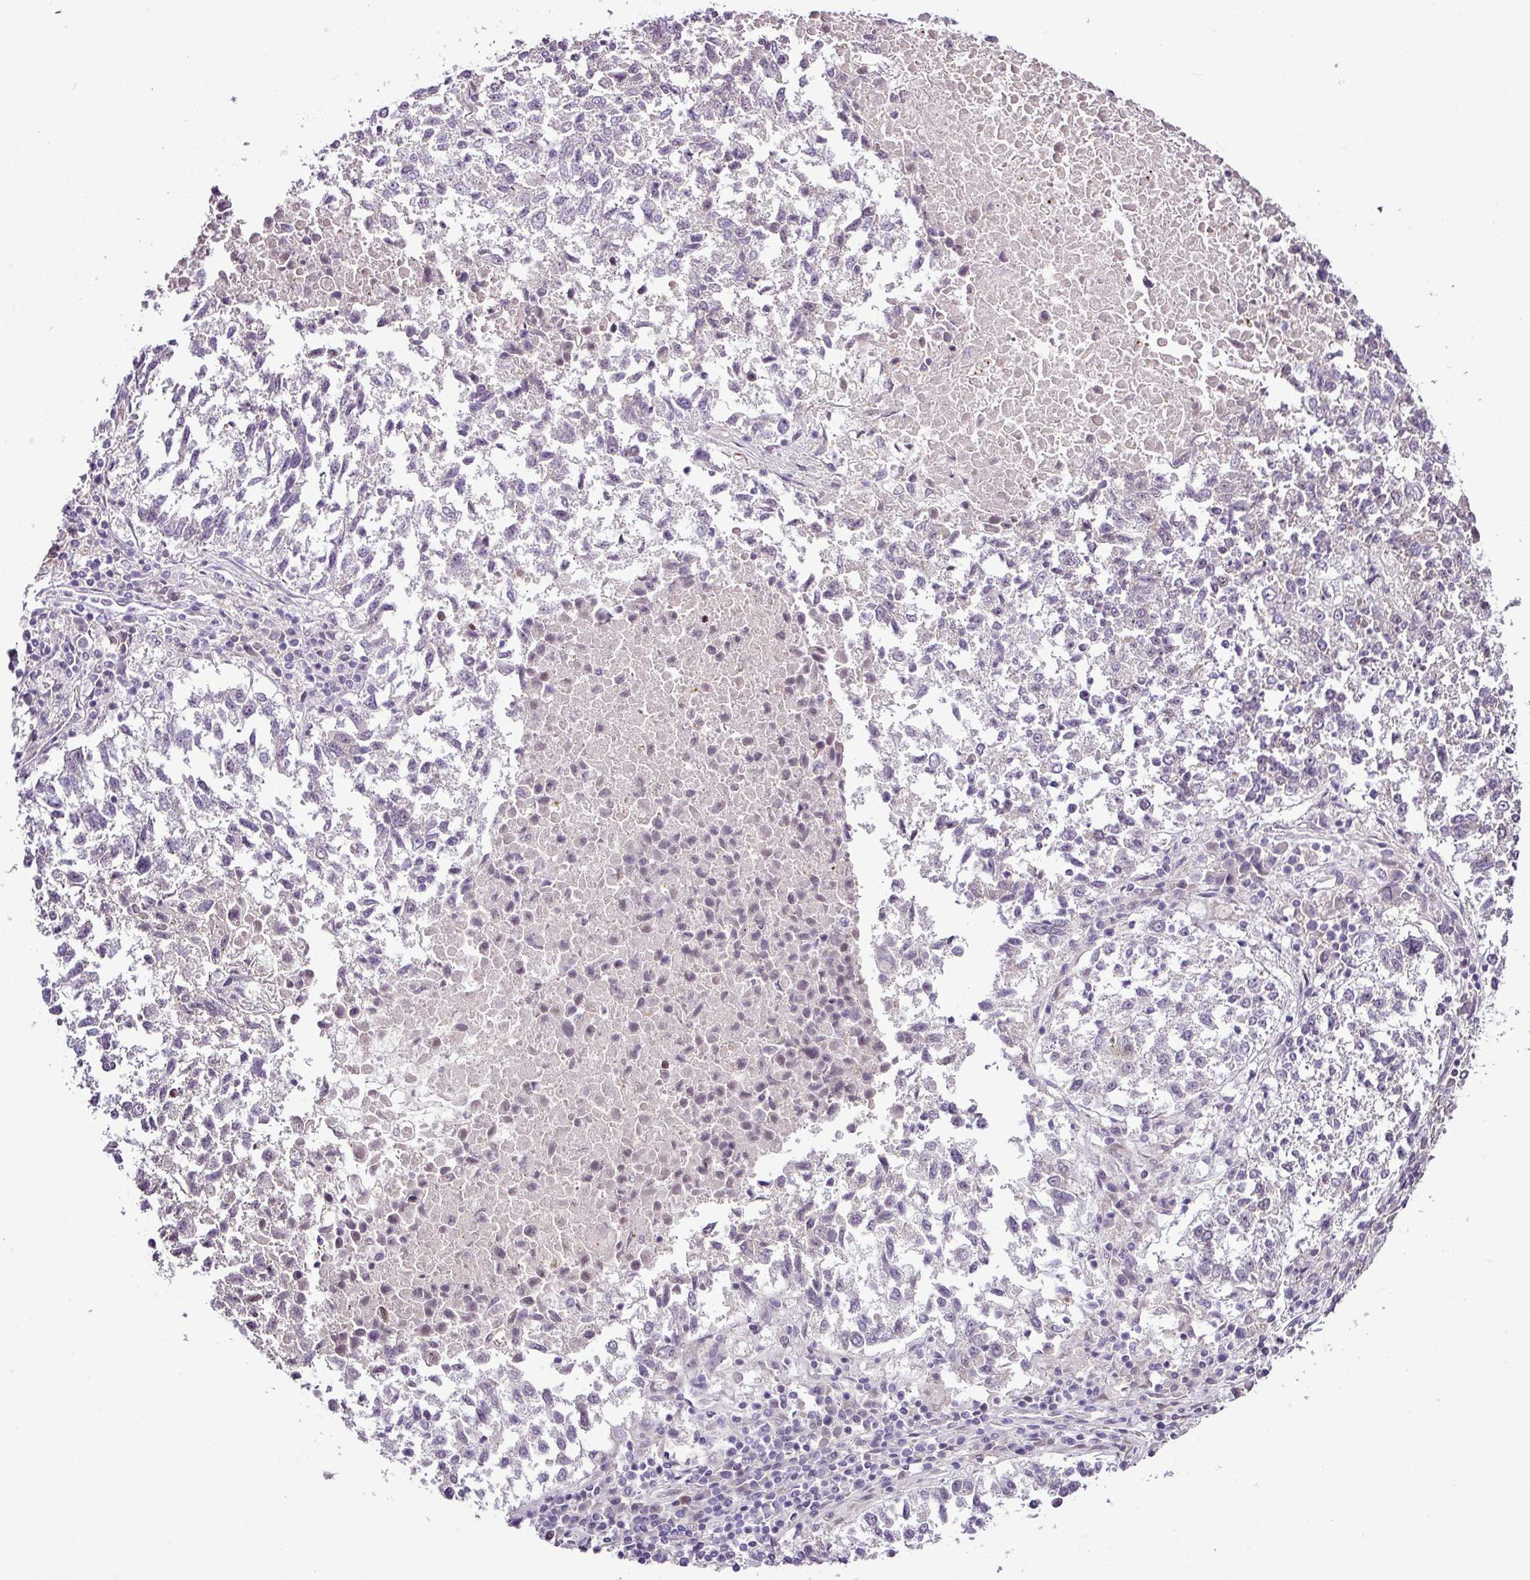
{"staining": {"intensity": "negative", "quantity": "none", "location": "none"}, "tissue": "lung cancer", "cell_type": "Tumor cells", "image_type": "cancer", "snomed": [{"axis": "morphology", "description": "Squamous cell carcinoma, NOS"}, {"axis": "topography", "description": "Lung"}], "caption": "Tumor cells show no significant protein staining in lung cancer (squamous cell carcinoma).", "gene": "TEX30", "patient": {"sex": "male", "age": 73}}